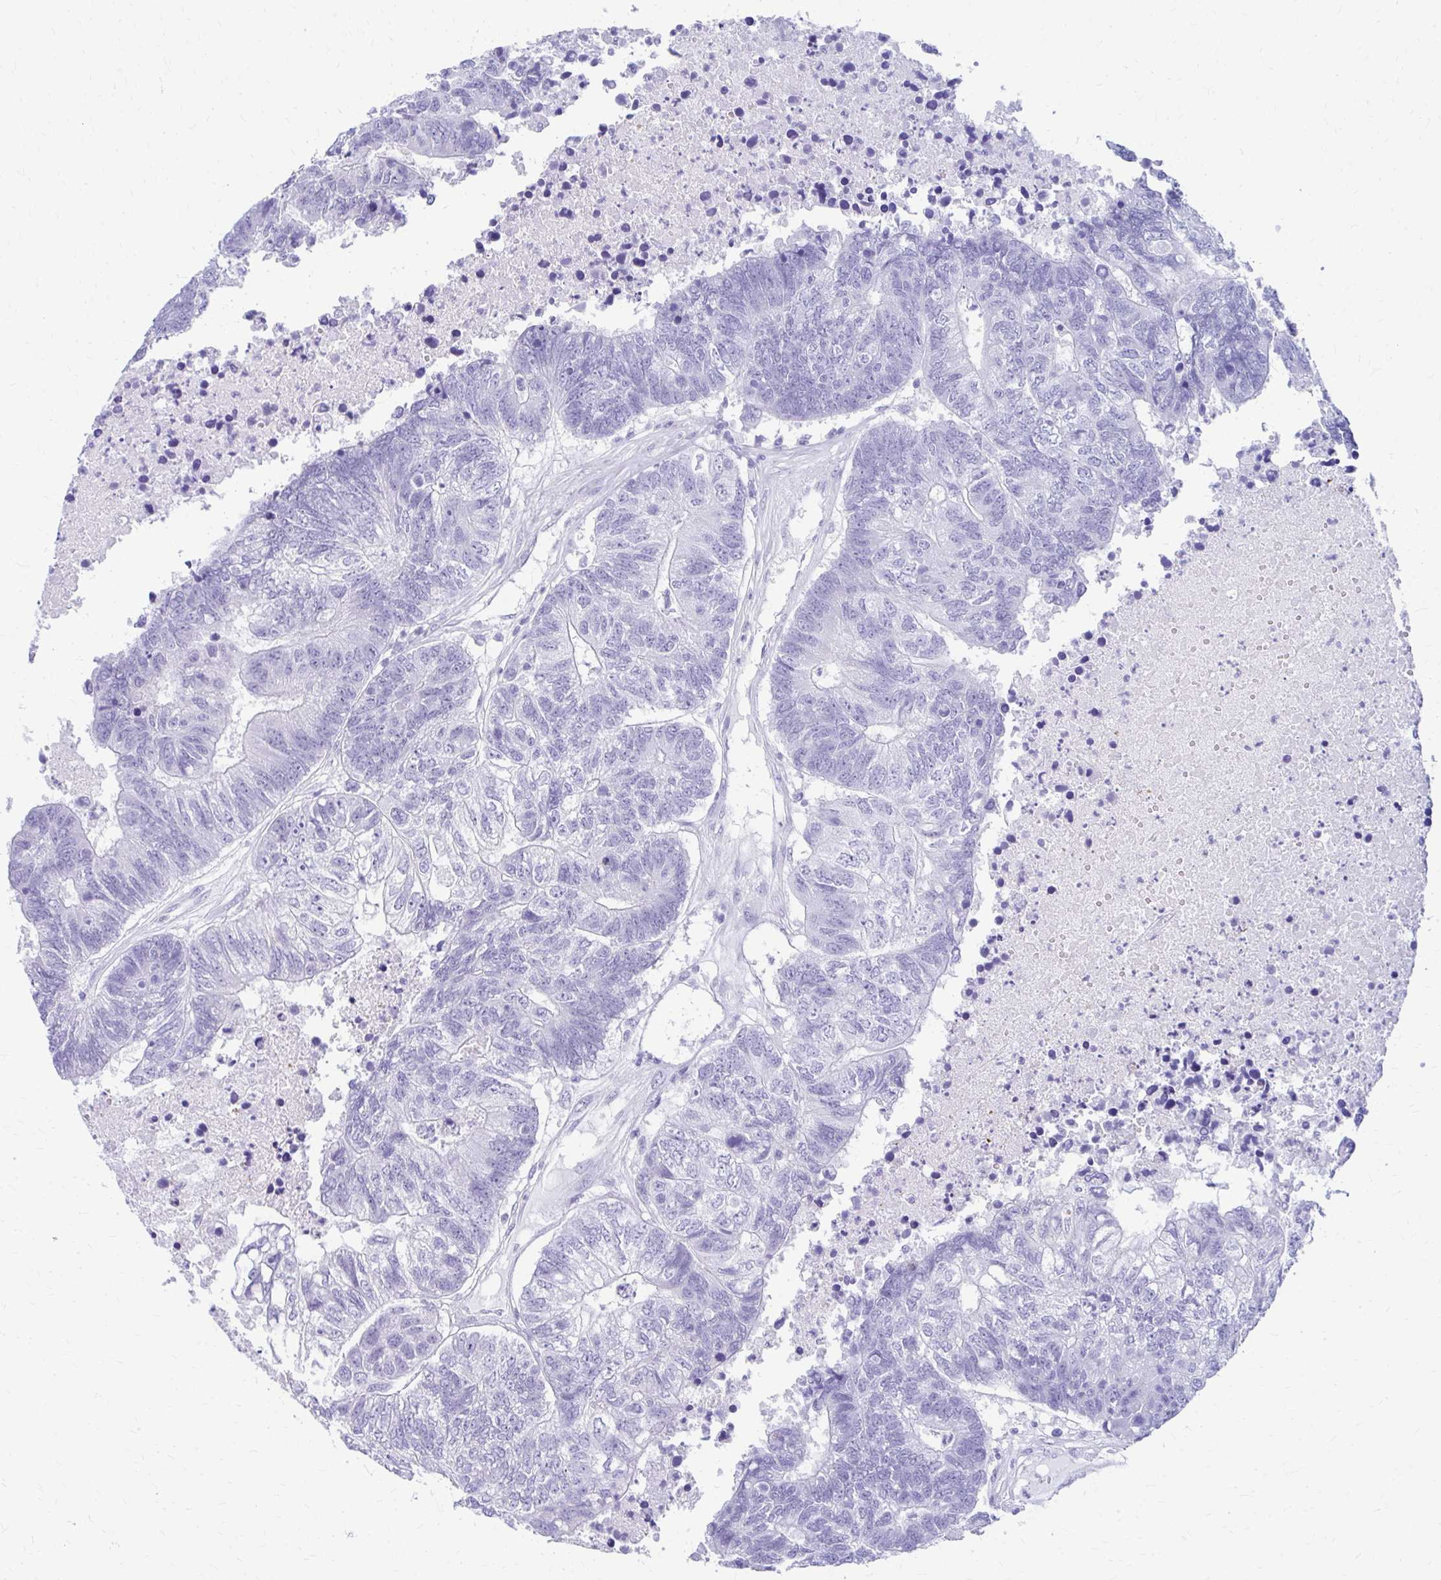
{"staining": {"intensity": "negative", "quantity": "none", "location": "none"}, "tissue": "colorectal cancer", "cell_type": "Tumor cells", "image_type": "cancer", "snomed": [{"axis": "morphology", "description": "Adenocarcinoma, NOS"}, {"axis": "topography", "description": "Colon"}], "caption": "Colorectal adenocarcinoma was stained to show a protein in brown. There is no significant positivity in tumor cells. (DAB immunohistochemistry with hematoxylin counter stain).", "gene": "NSG2", "patient": {"sex": "female", "age": 48}}